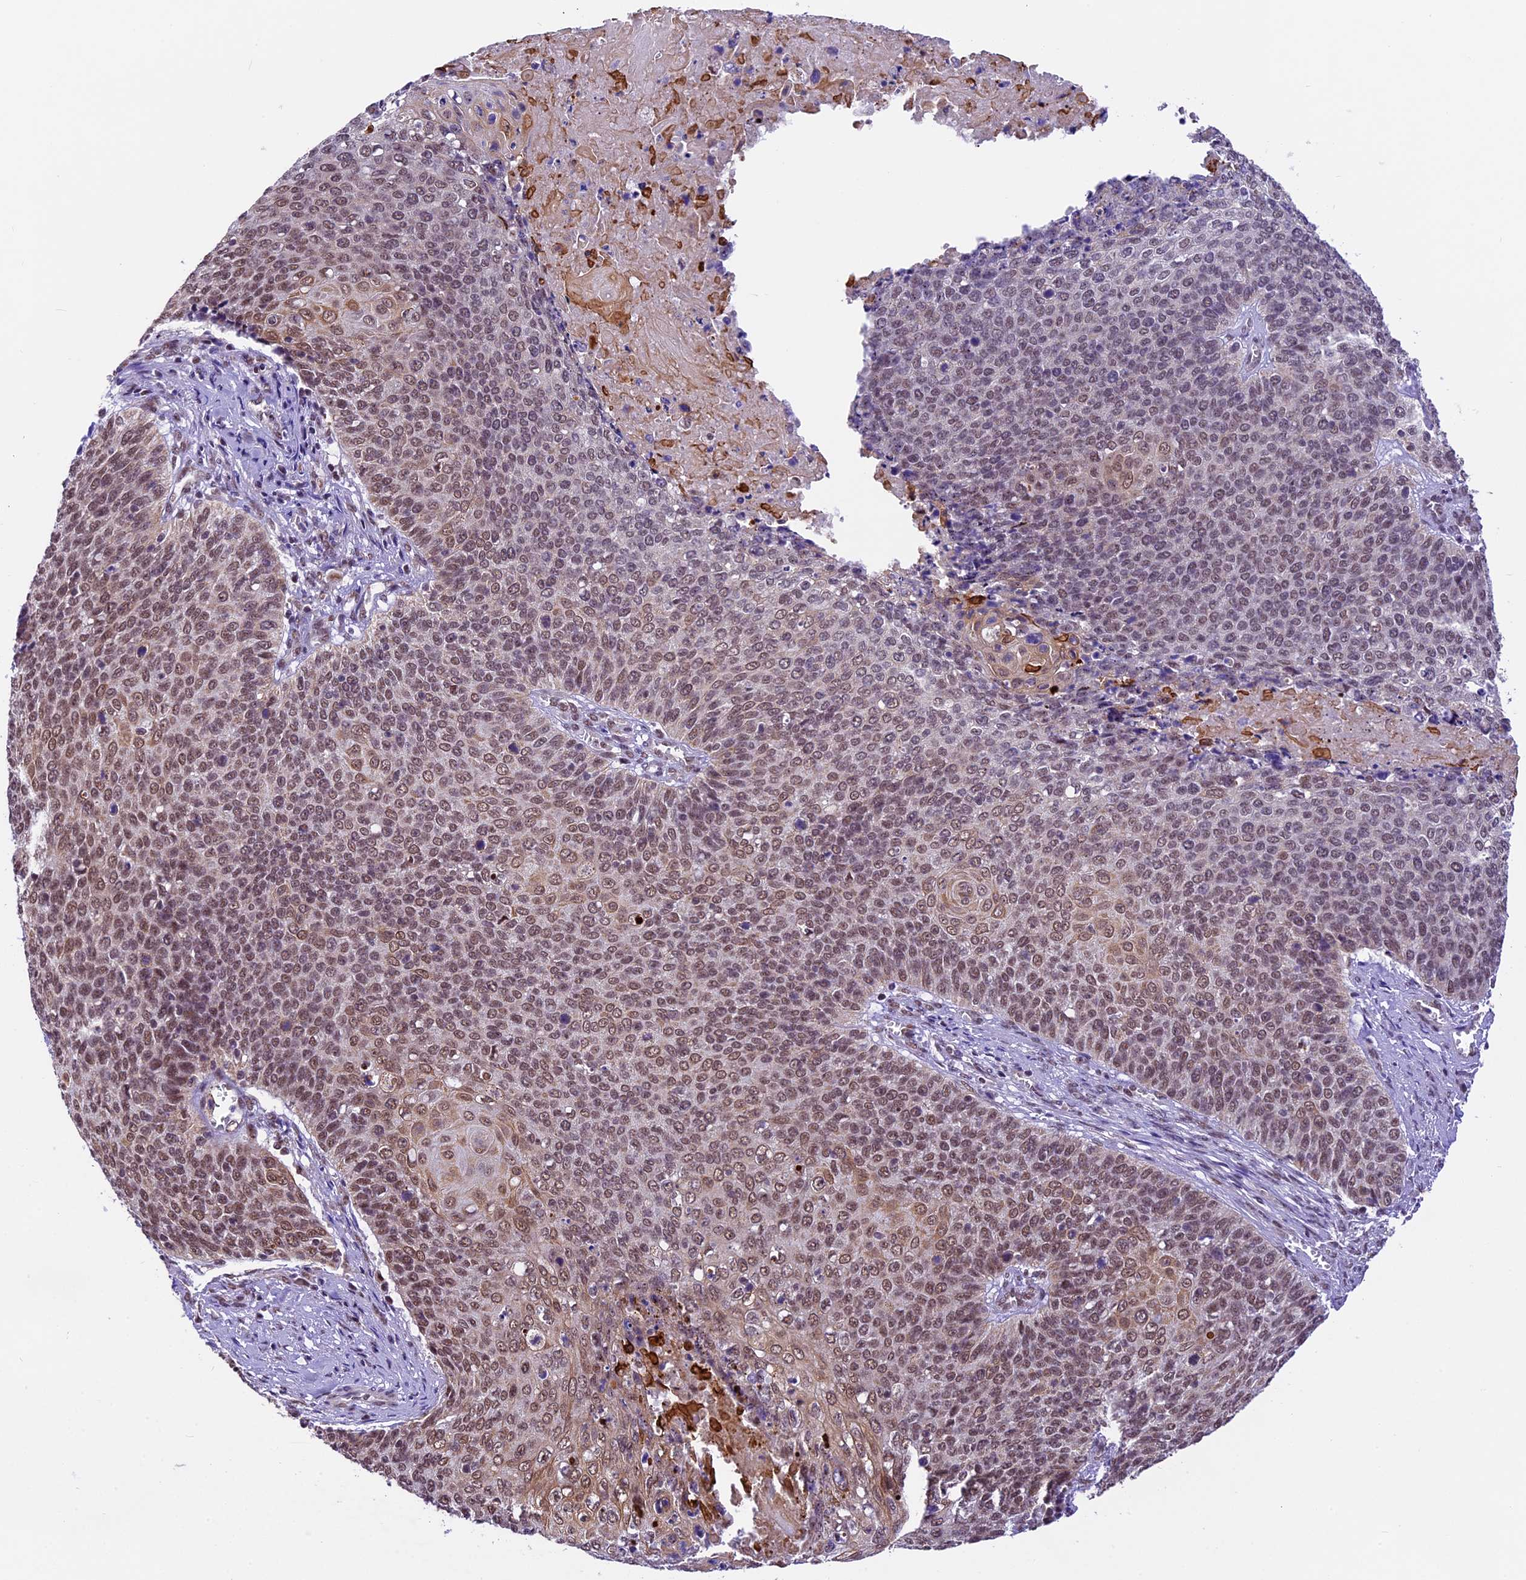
{"staining": {"intensity": "moderate", "quantity": ">75%", "location": "nuclear"}, "tissue": "cervical cancer", "cell_type": "Tumor cells", "image_type": "cancer", "snomed": [{"axis": "morphology", "description": "Squamous cell carcinoma, NOS"}, {"axis": "topography", "description": "Cervix"}], "caption": "Cervical cancer (squamous cell carcinoma) stained with a protein marker demonstrates moderate staining in tumor cells.", "gene": "CARS2", "patient": {"sex": "female", "age": 39}}